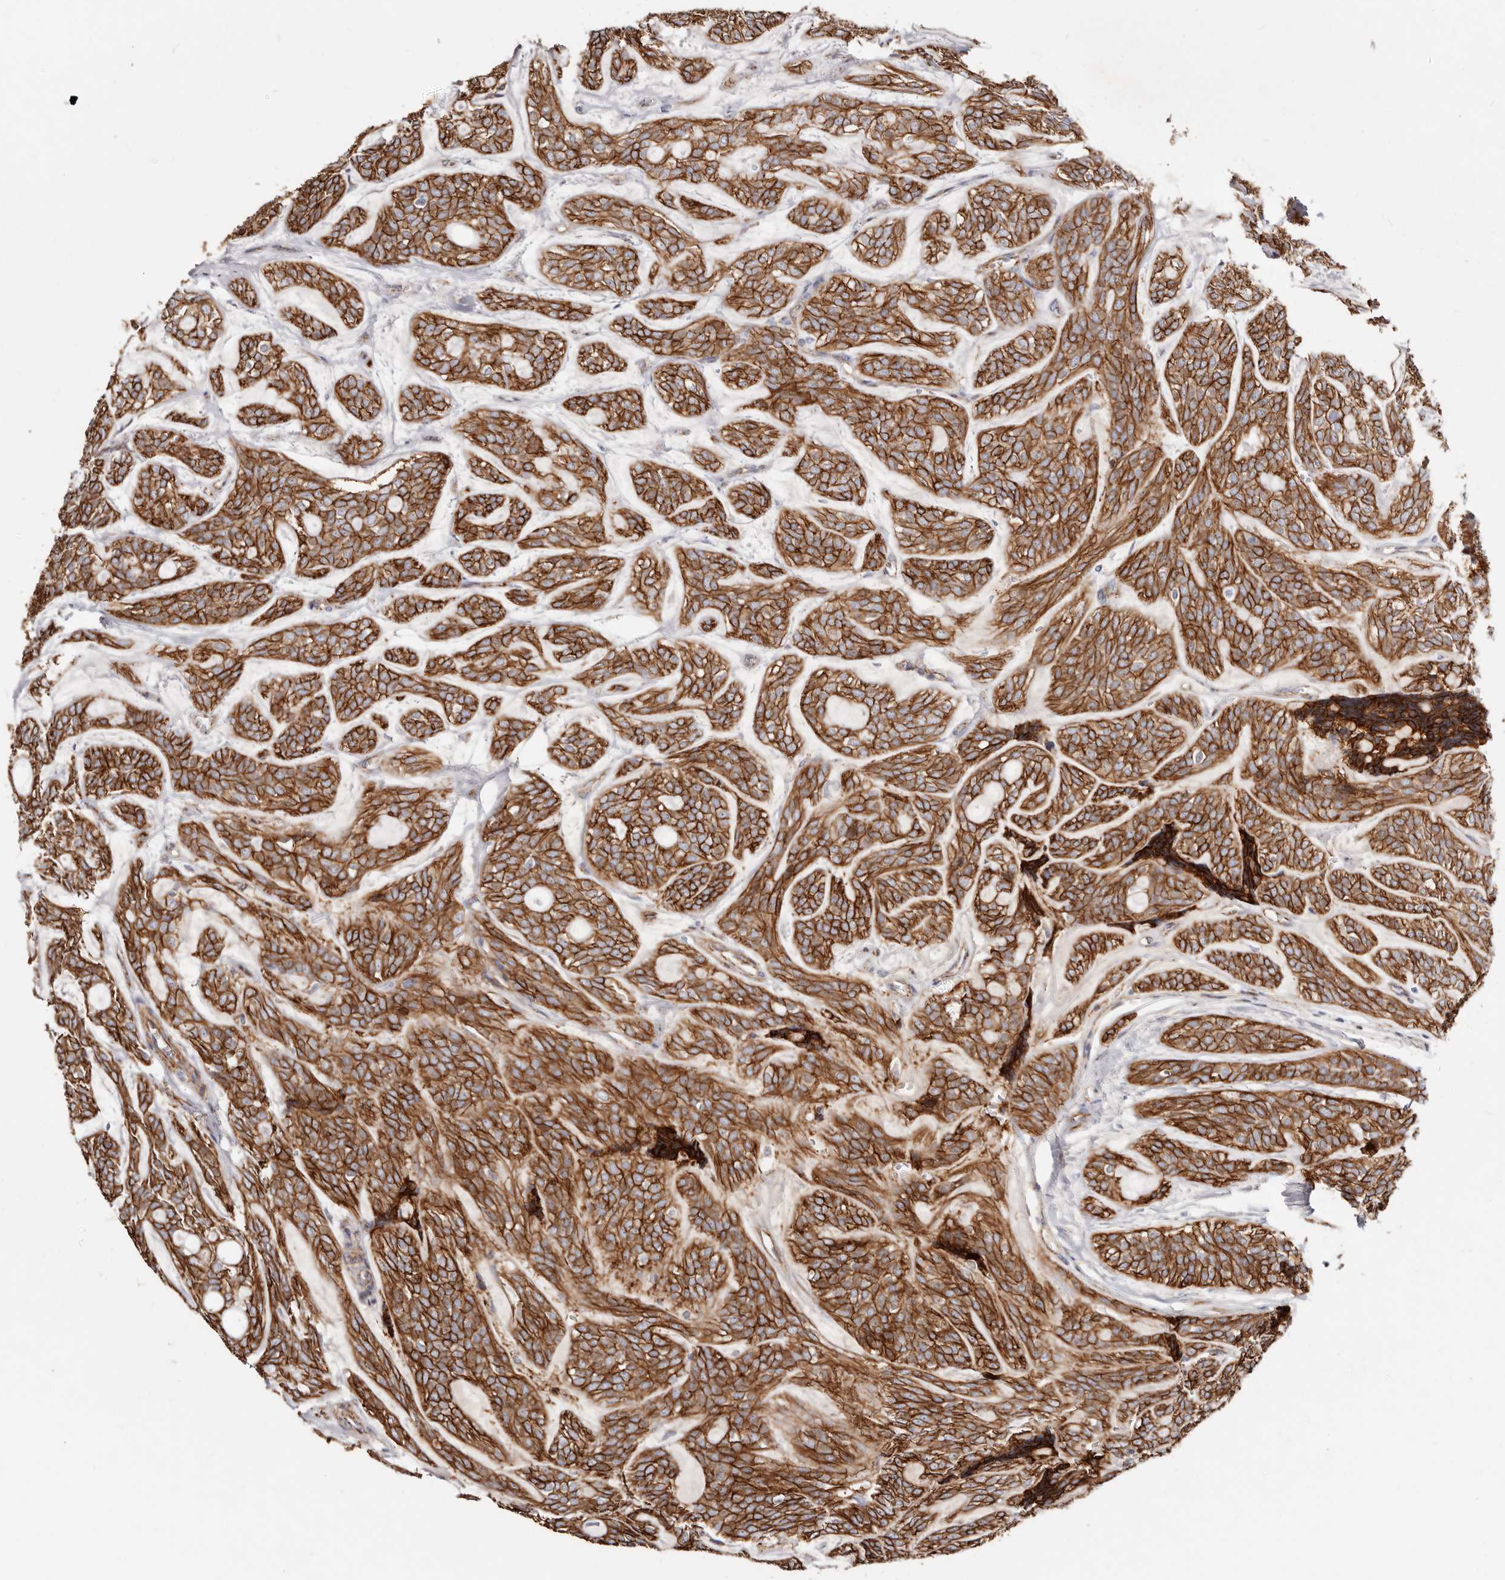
{"staining": {"intensity": "strong", "quantity": ">75%", "location": "cytoplasmic/membranous"}, "tissue": "head and neck cancer", "cell_type": "Tumor cells", "image_type": "cancer", "snomed": [{"axis": "morphology", "description": "Adenocarcinoma, NOS"}, {"axis": "topography", "description": "Head-Neck"}], "caption": "An image of head and neck cancer (adenocarcinoma) stained for a protein exhibits strong cytoplasmic/membranous brown staining in tumor cells. Using DAB (3,3'-diaminobenzidine) (brown) and hematoxylin (blue) stains, captured at high magnification using brightfield microscopy.", "gene": "CTNNB1", "patient": {"sex": "male", "age": 66}}